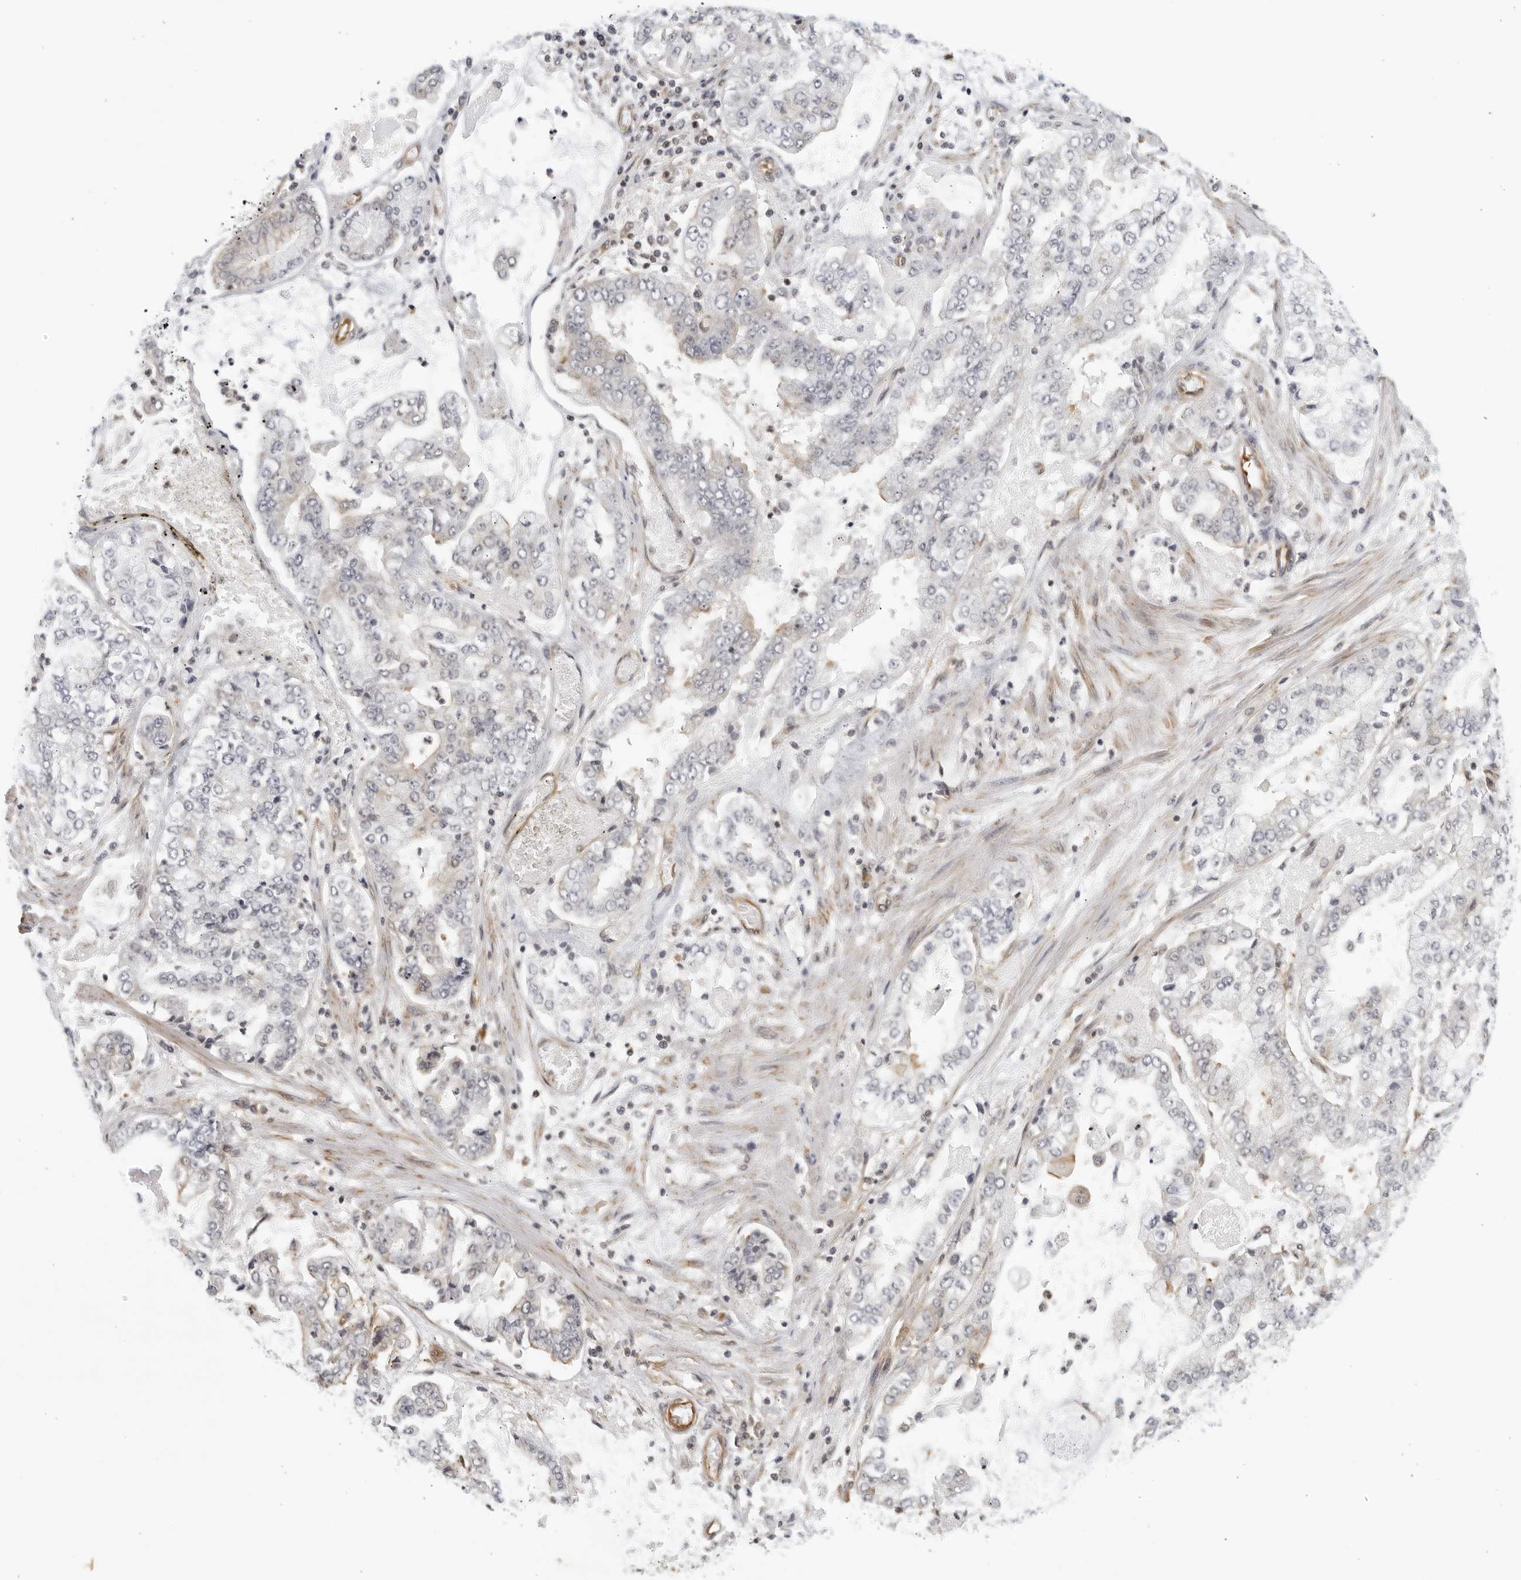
{"staining": {"intensity": "negative", "quantity": "none", "location": "none"}, "tissue": "stomach cancer", "cell_type": "Tumor cells", "image_type": "cancer", "snomed": [{"axis": "morphology", "description": "Adenocarcinoma, NOS"}, {"axis": "topography", "description": "Stomach"}], "caption": "Tumor cells are negative for protein expression in human adenocarcinoma (stomach).", "gene": "SERTAD4", "patient": {"sex": "male", "age": 76}}